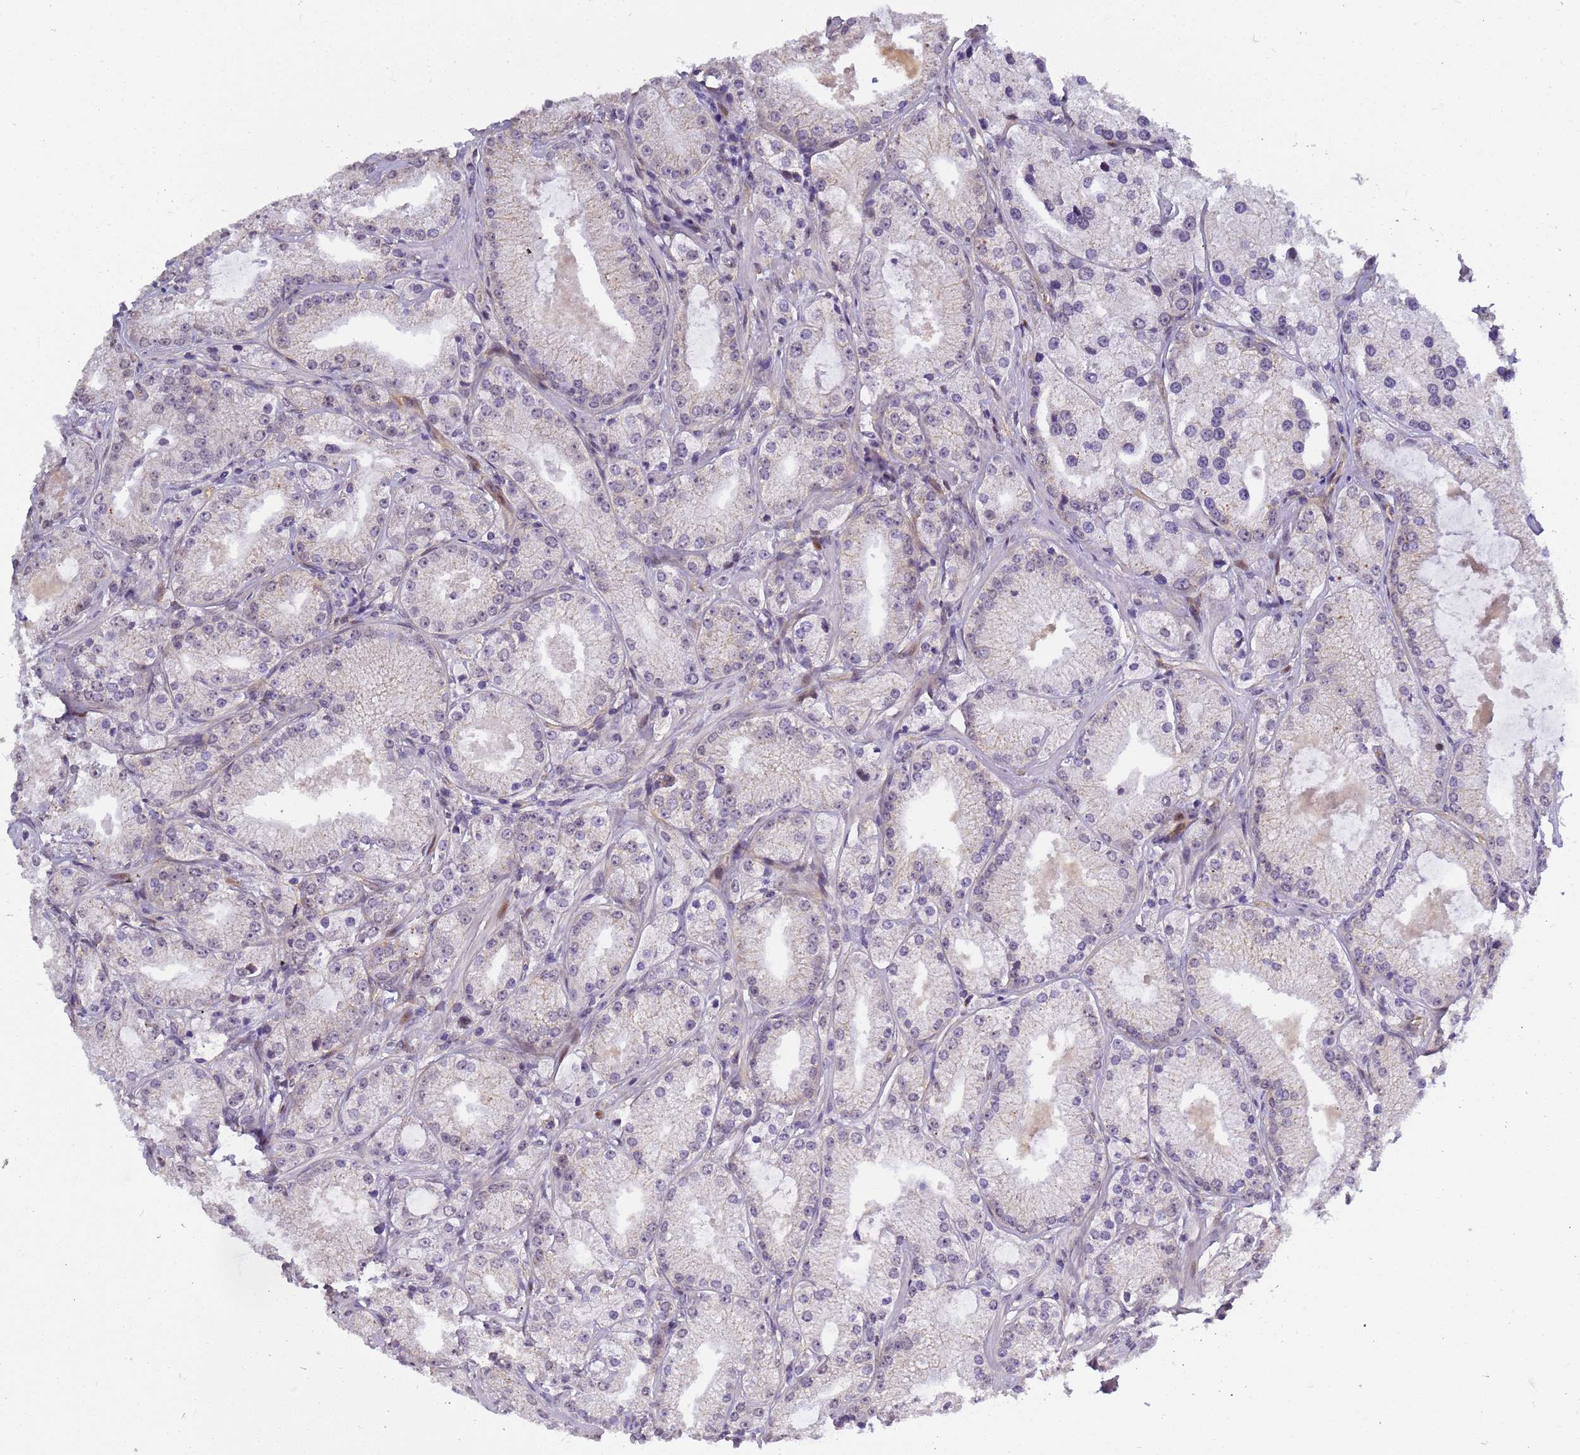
{"staining": {"intensity": "negative", "quantity": "none", "location": "none"}, "tissue": "prostate cancer", "cell_type": "Tumor cells", "image_type": "cancer", "snomed": [{"axis": "morphology", "description": "Adenocarcinoma, Low grade"}, {"axis": "topography", "description": "Prostate"}], "caption": "The IHC histopathology image has no significant expression in tumor cells of adenocarcinoma (low-grade) (prostate) tissue.", "gene": "GON4L", "patient": {"sex": "male", "age": 69}}